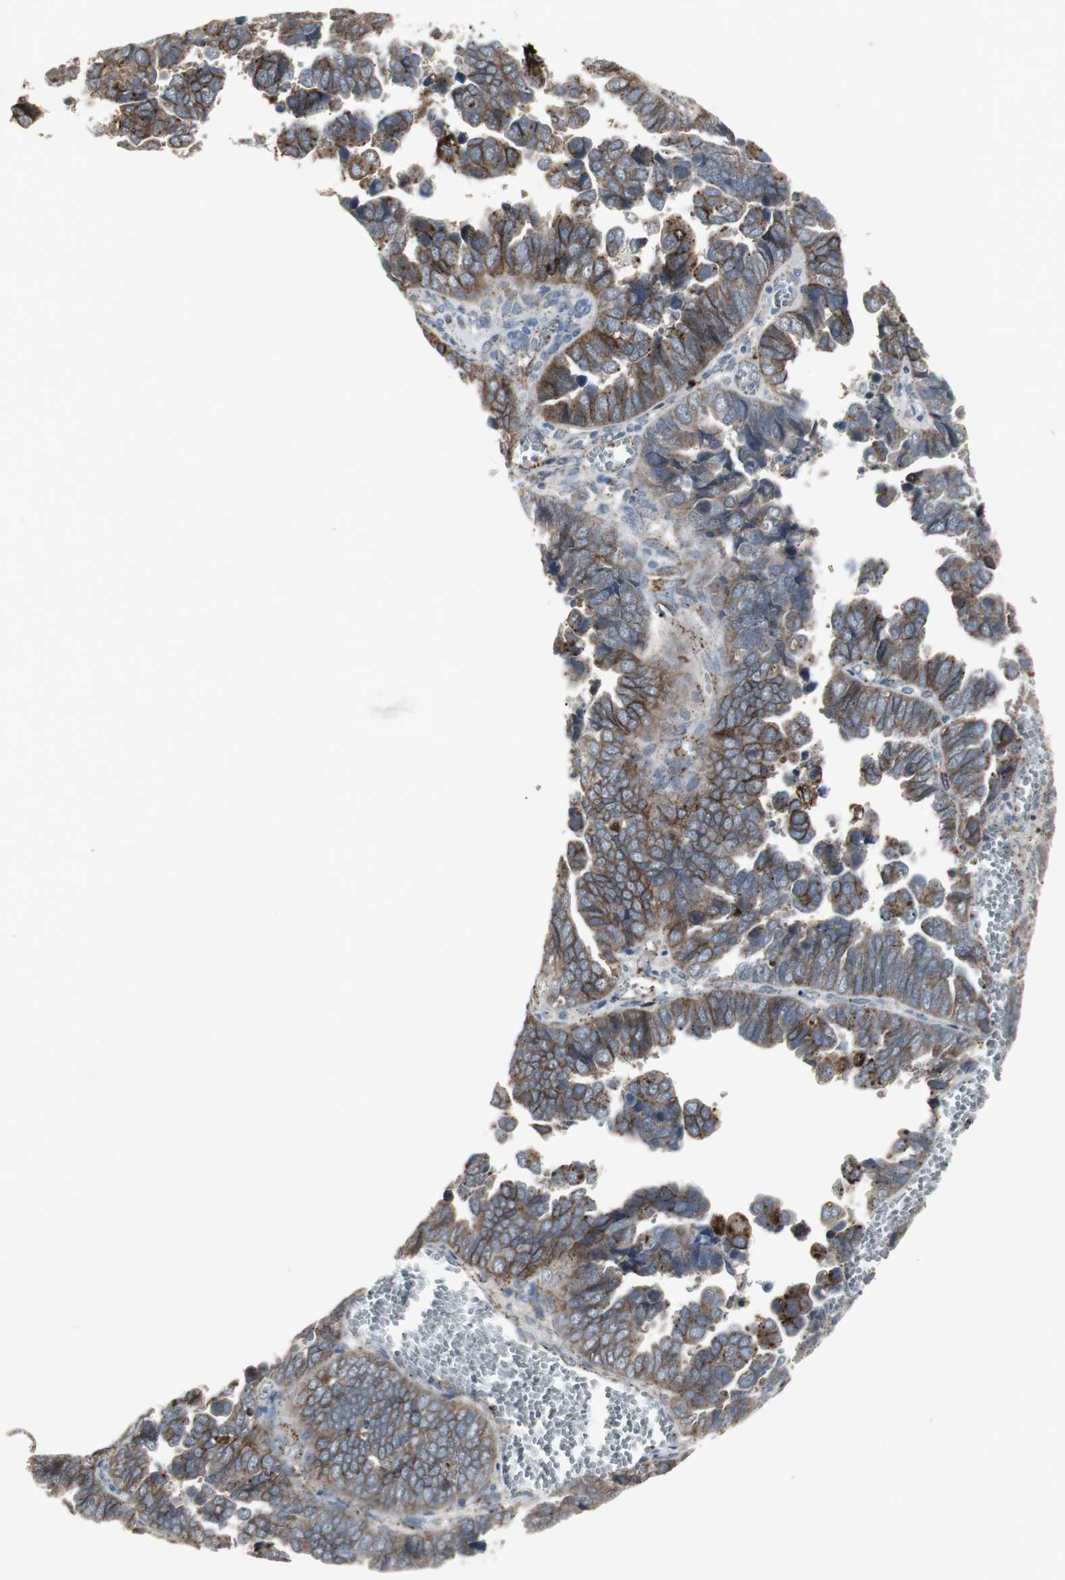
{"staining": {"intensity": "strong", "quantity": ">75%", "location": "cytoplasmic/membranous"}, "tissue": "endometrial cancer", "cell_type": "Tumor cells", "image_type": "cancer", "snomed": [{"axis": "morphology", "description": "Adenocarcinoma, NOS"}, {"axis": "topography", "description": "Endometrium"}], "caption": "The immunohistochemical stain shows strong cytoplasmic/membranous expression in tumor cells of endometrial adenocarcinoma tissue.", "gene": "GBA1", "patient": {"sex": "female", "age": 75}}